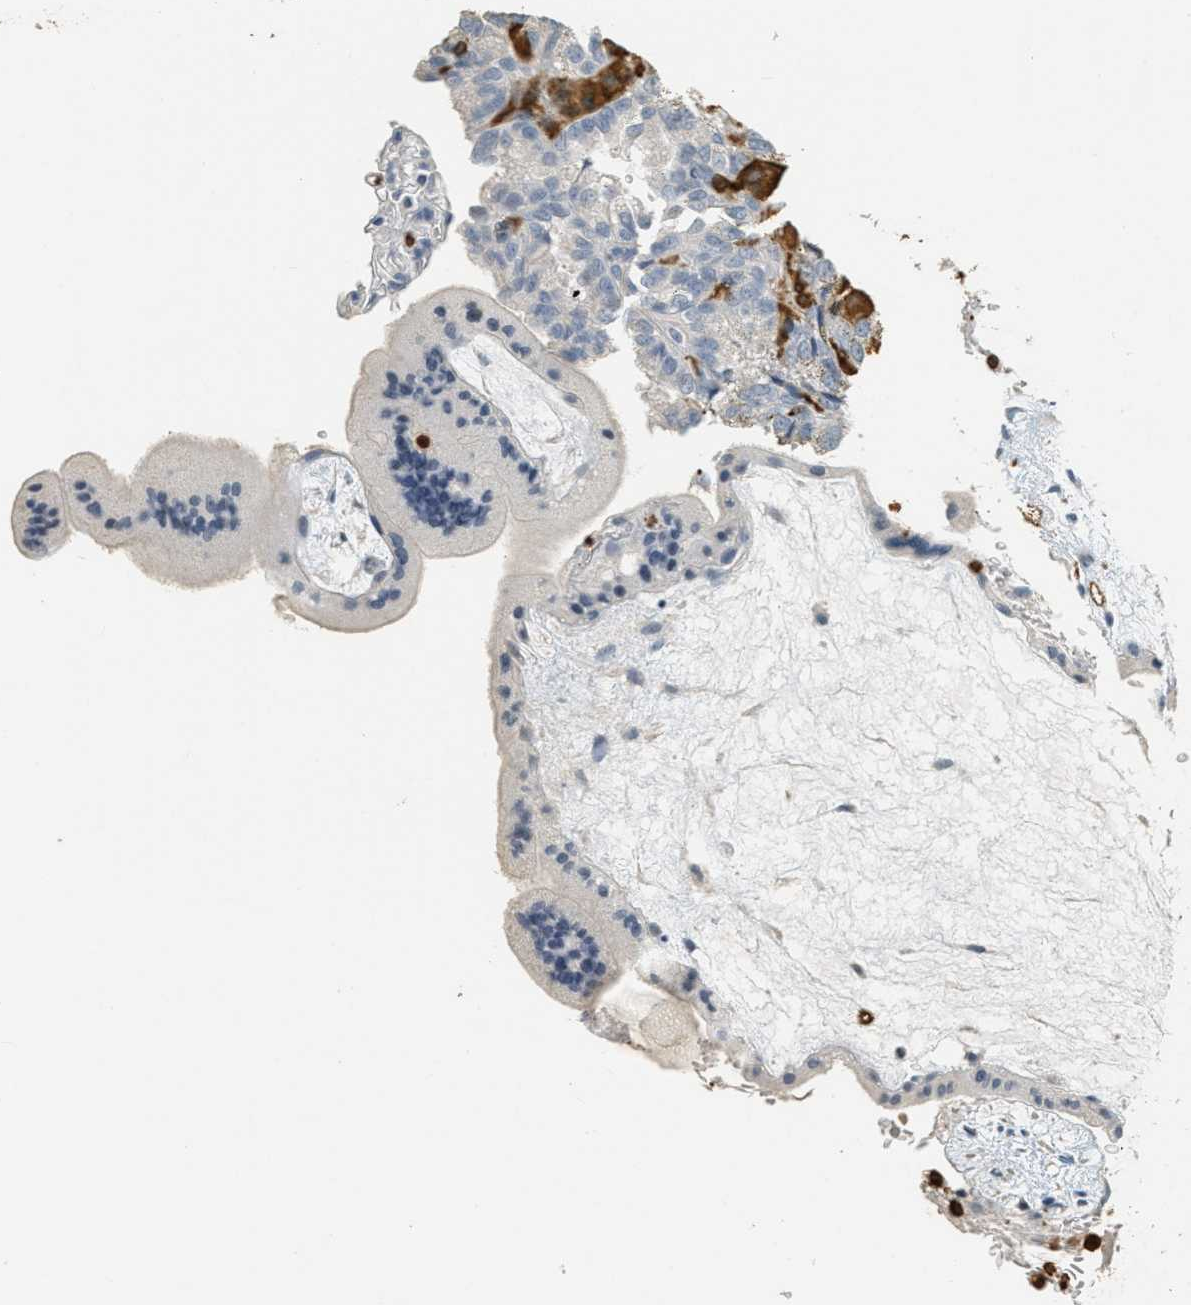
{"staining": {"intensity": "negative", "quantity": "none", "location": "none"}, "tissue": "placenta", "cell_type": "Decidual cells", "image_type": "normal", "snomed": [{"axis": "morphology", "description": "Normal tissue, NOS"}, {"axis": "topography", "description": "Placenta"}], "caption": "Immunohistochemistry image of normal placenta: placenta stained with DAB demonstrates no significant protein positivity in decidual cells. Brightfield microscopy of immunohistochemistry stained with DAB (3,3'-diaminobenzidine) (brown) and hematoxylin (blue), captured at high magnification.", "gene": "LSP1", "patient": {"sex": "female", "age": 35}}